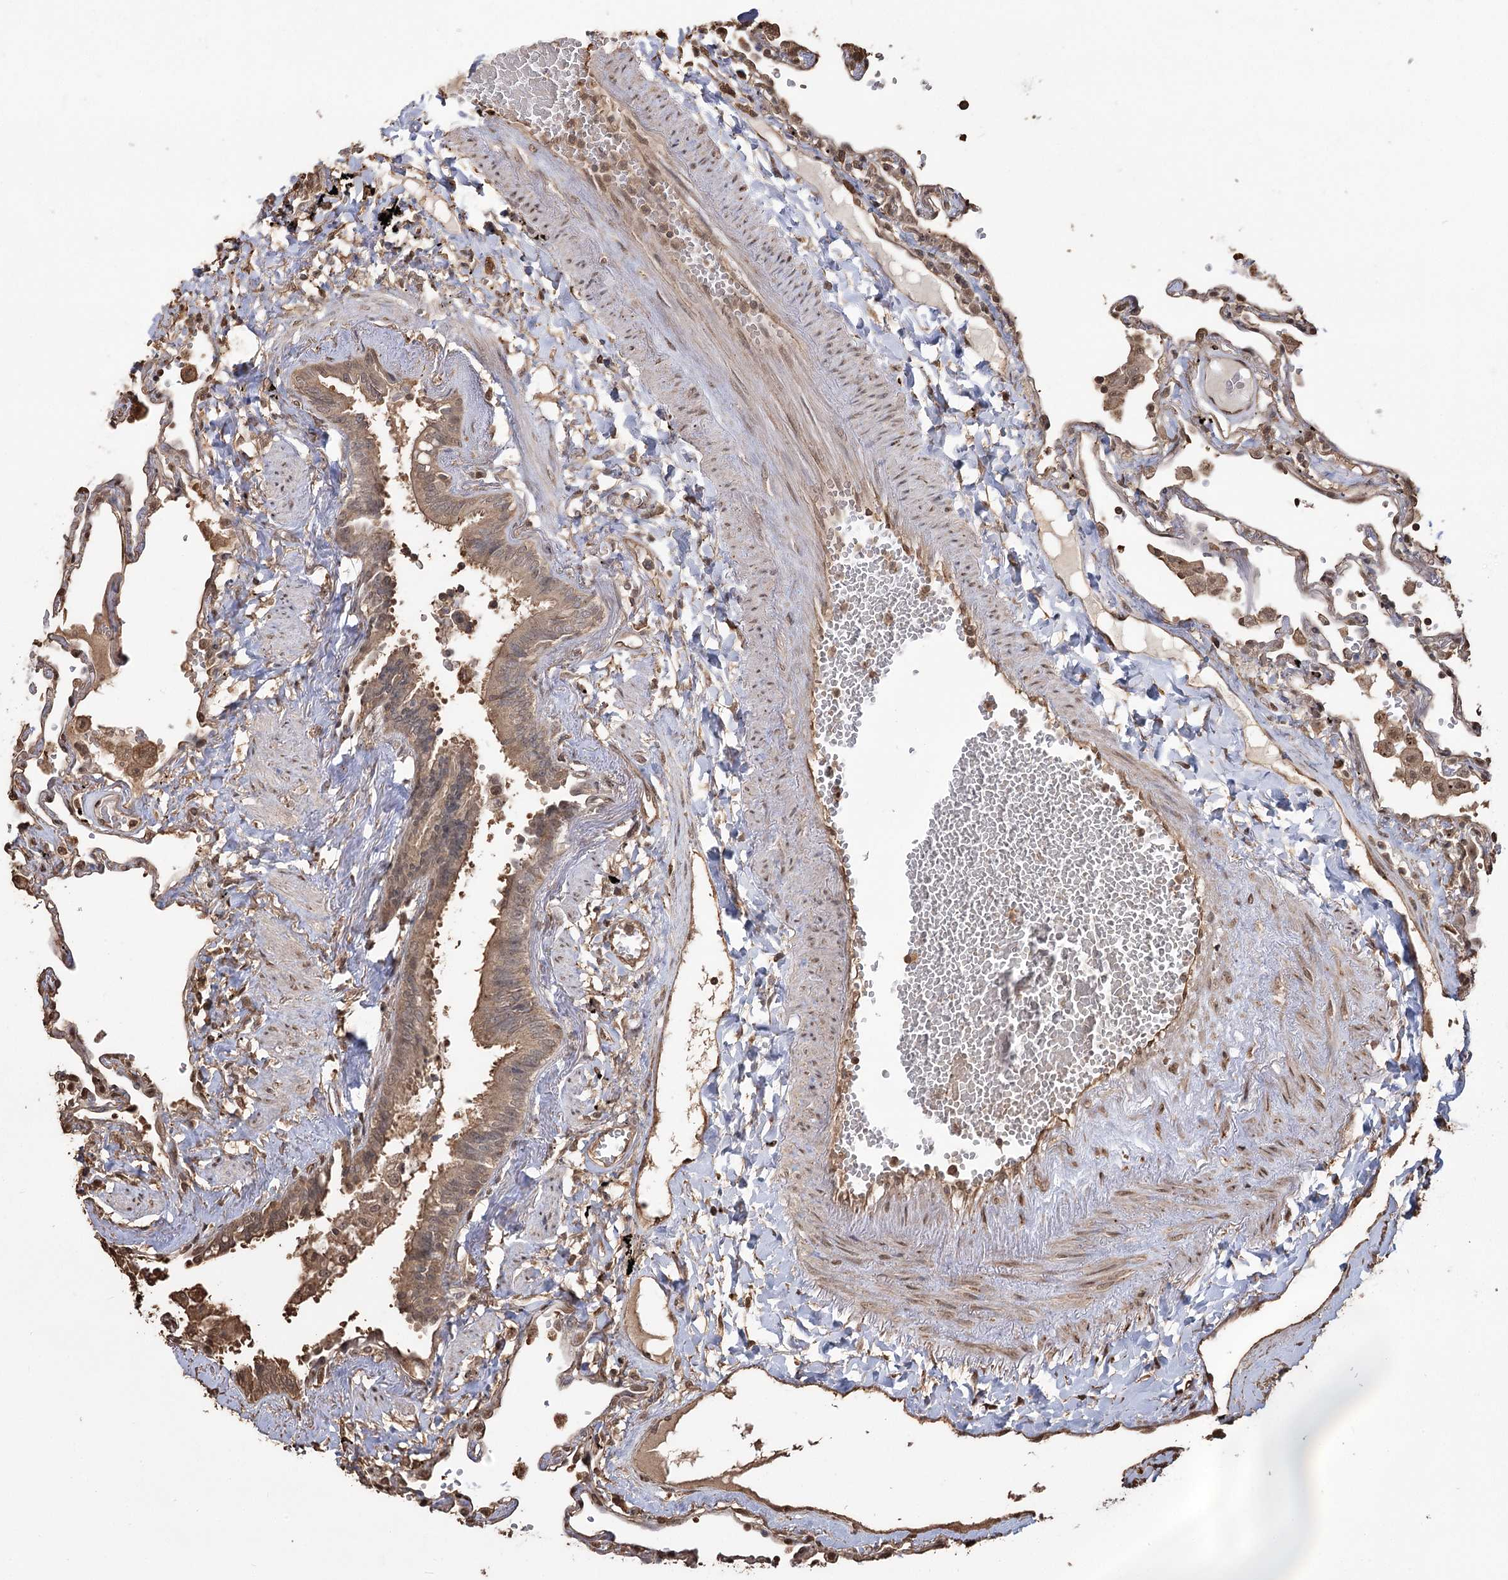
{"staining": {"intensity": "moderate", "quantity": "25%-75%", "location": "cytoplasmic/membranous"}, "tissue": "lung", "cell_type": "Alveolar cells", "image_type": "normal", "snomed": [{"axis": "morphology", "description": "Normal tissue, NOS"}, {"axis": "topography", "description": "Lung"}], "caption": "Lung was stained to show a protein in brown. There is medium levels of moderate cytoplasmic/membranous expression in about 25%-75% of alveolar cells. (DAB (3,3'-diaminobenzidine) IHC, brown staining for protein, blue staining for nuclei).", "gene": "PLCH1", "patient": {"sex": "female", "age": 67}}